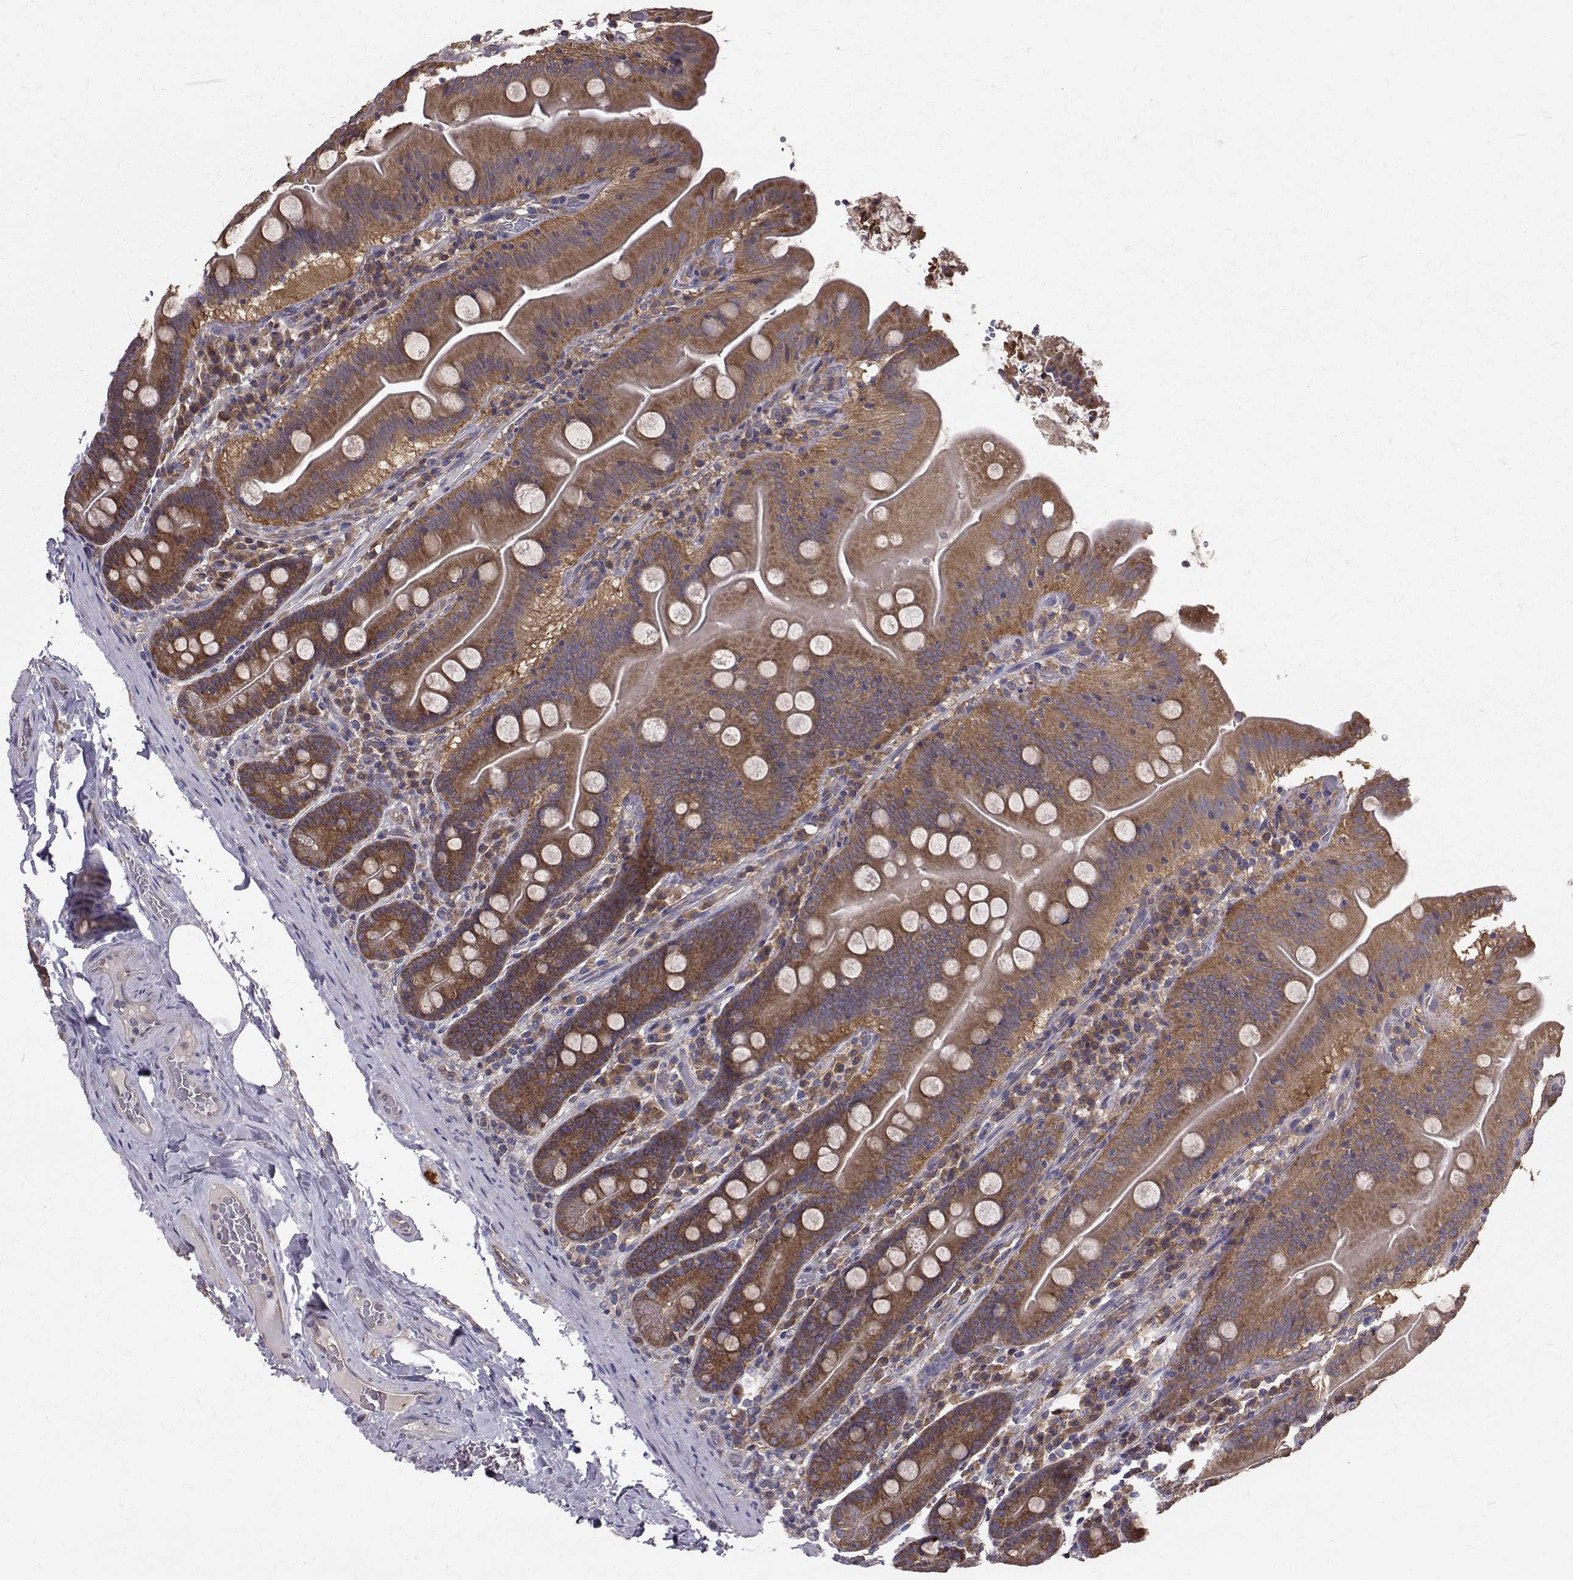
{"staining": {"intensity": "moderate", "quantity": ">75%", "location": "cytoplasmic/membranous"}, "tissue": "small intestine", "cell_type": "Glandular cells", "image_type": "normal", "snomed": [{"axis": "morphology", "description": "Normal tissue, NOS"}, {"axis": "topography", "description": "Small intestine"}], "caption": "This photomicrograph exhibits normal small intestine stained with immunohistochemistry (IHC) to label a protein in brown. The cytoplasmic/membranous of glandular cells show moderate positivity for the protein. Nuclei are counter-stained blue.", "gene": "FARSB", "patient": {"sex": "male", "age": 37}}